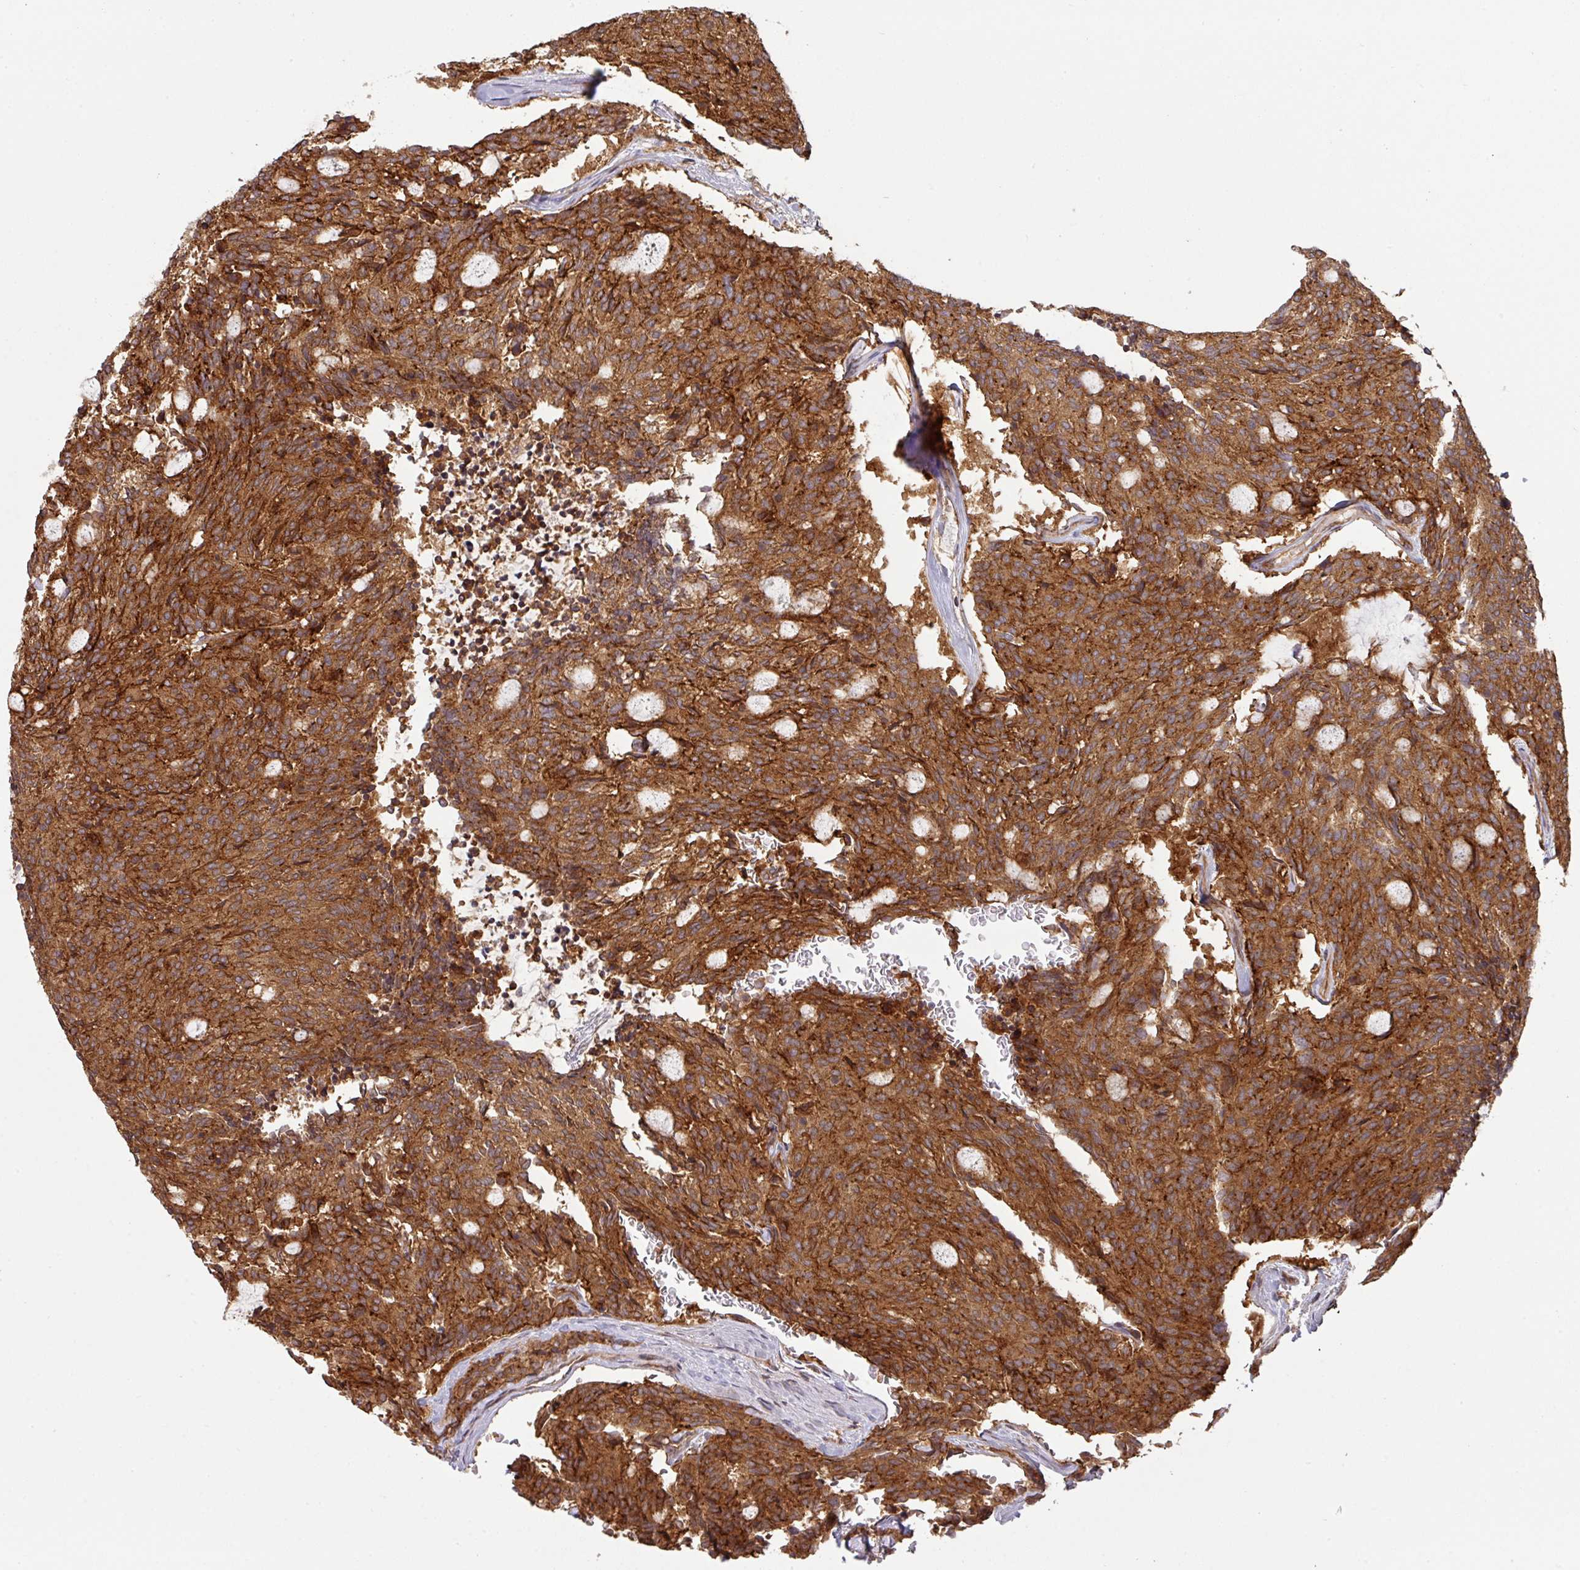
{"staining": {"intensity": "strong", "quantity": ">75%", "location": "cytoplasmic/membranous"}, "tissue": "carcinoid", "cell_type": "Tumor cells", "image_type": "cancer", "snomed": [{"axis": "morphology", "description": "Carcinoid, malignant, NOS"}, {"axis": "topography", "description": "Pancreas"}], "caption": "Carcinoid (malignant) tissue exhibits strong cytoplasmic/membranous staining in approximately >75% of tumor cells", "gene": "CYFIP2", "patient": {"sex": "female", "age": 54}}